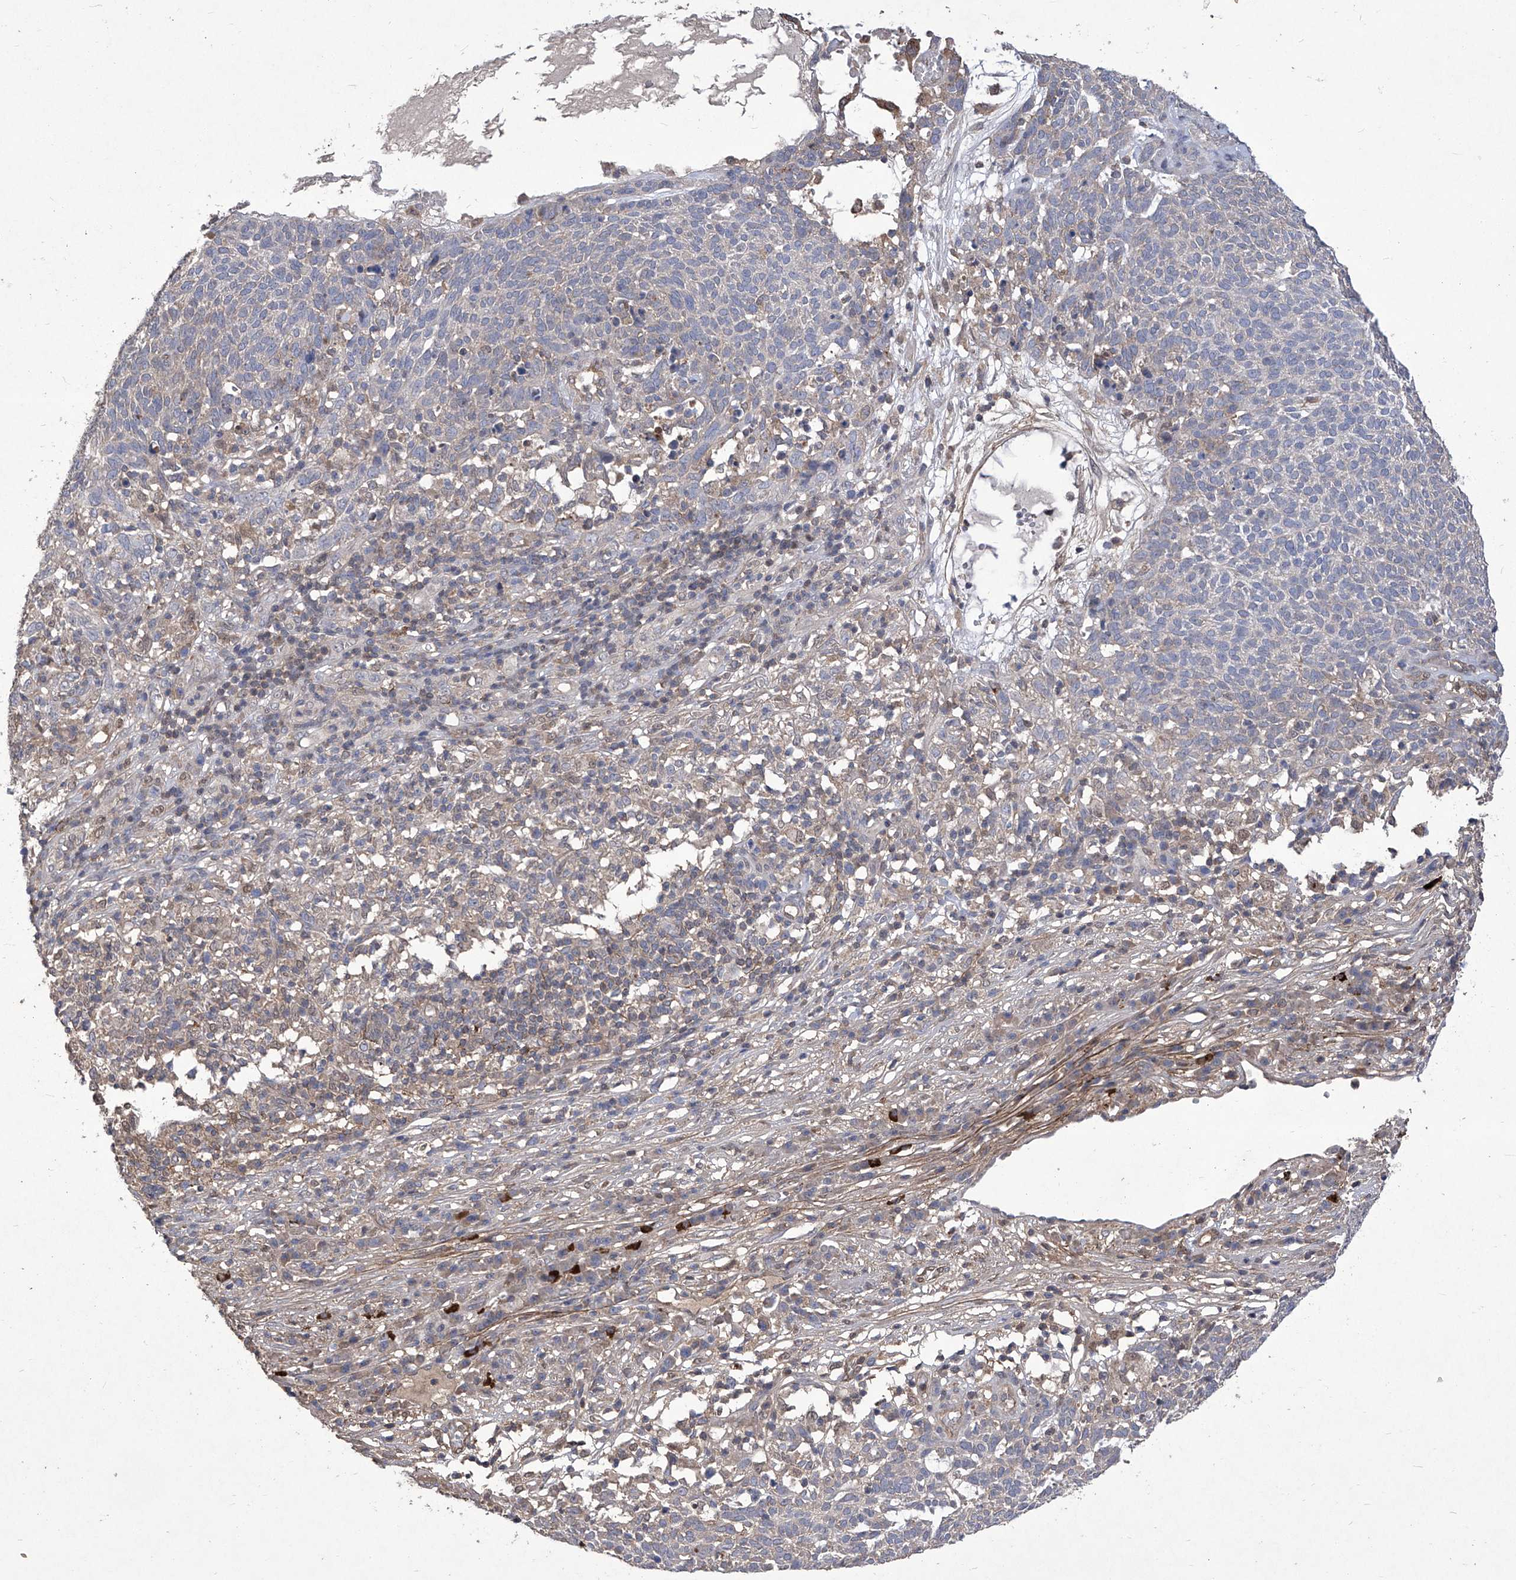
{"staining": {"intensity": "negative", "quantity": "none", "location": "none"}, "tissue": "skin cancer", "cell_type": "Tumor cells", "image_type": "cancer", "snomed": [{"axis": "morphology", "description": "Squamous cell carcinoma, NOS"}, {"axis": "topography", "description": "Skin"}], "caption": "This is a micrograph of immunohistochemistry (IHC) staining of skin squamous cell carcinoma, which shows no expression in tumor cells.", "gene": "TXNIP", "patient": {"sex": "female", "age": 90}}